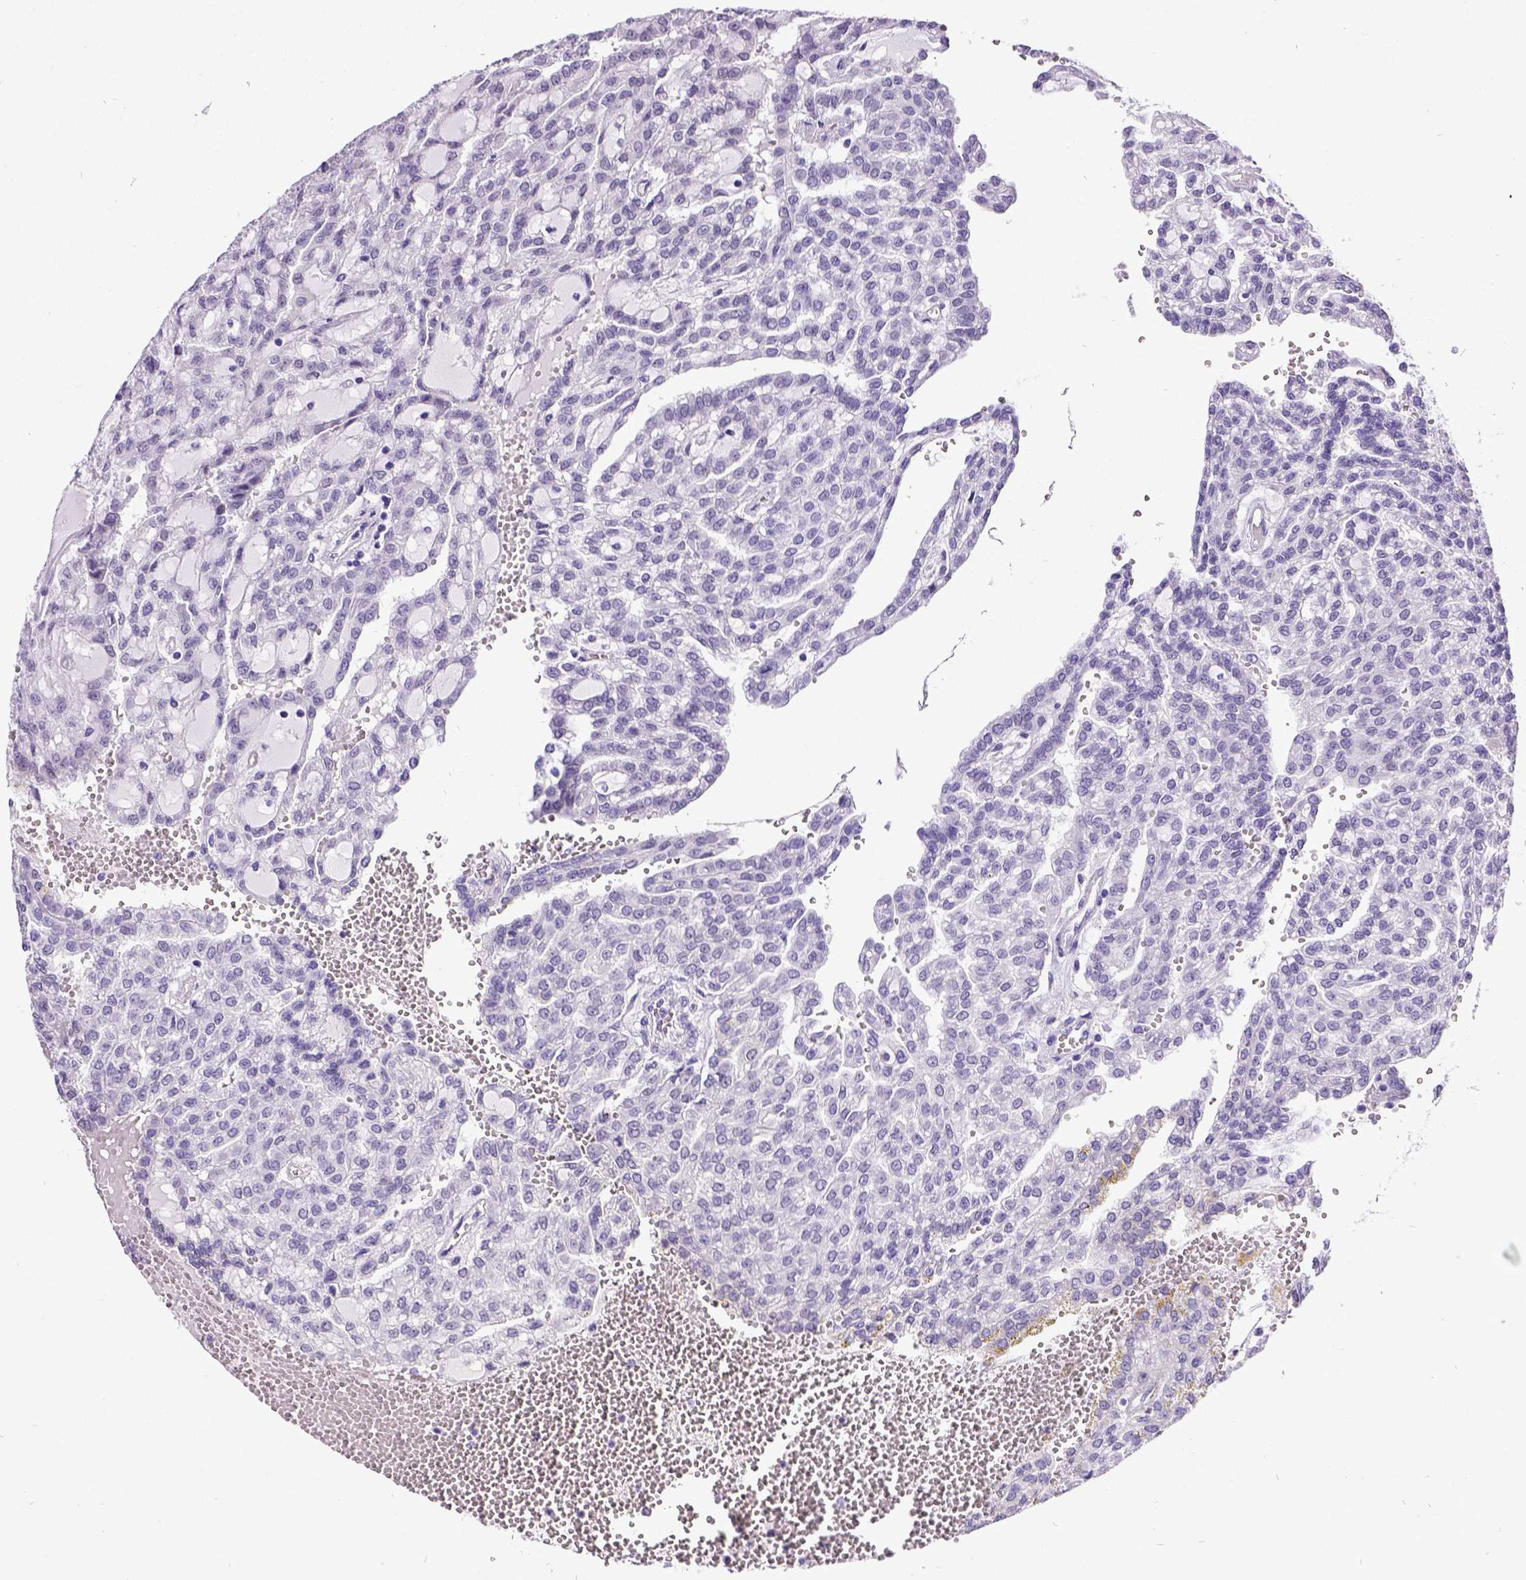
{"staining": {"intensity": "negative", "quantity": "none", "location": "none"}, "tissue": "renal cancer", "cell_type": "Tumor cells", "image_type": "cancer", "snomed": [{"axis": "morphology", "description": "Adenocarcinoma, NOS"}, {"axis": "topography", "description": "Kidney"}], "caption": "This is a micrograph of IHC staining of renal cancer (adenocarcinoma), which shows no positivity in tumor cells.", "gene": "SATB2", "patient": {"sex": "male", "age": 63}}